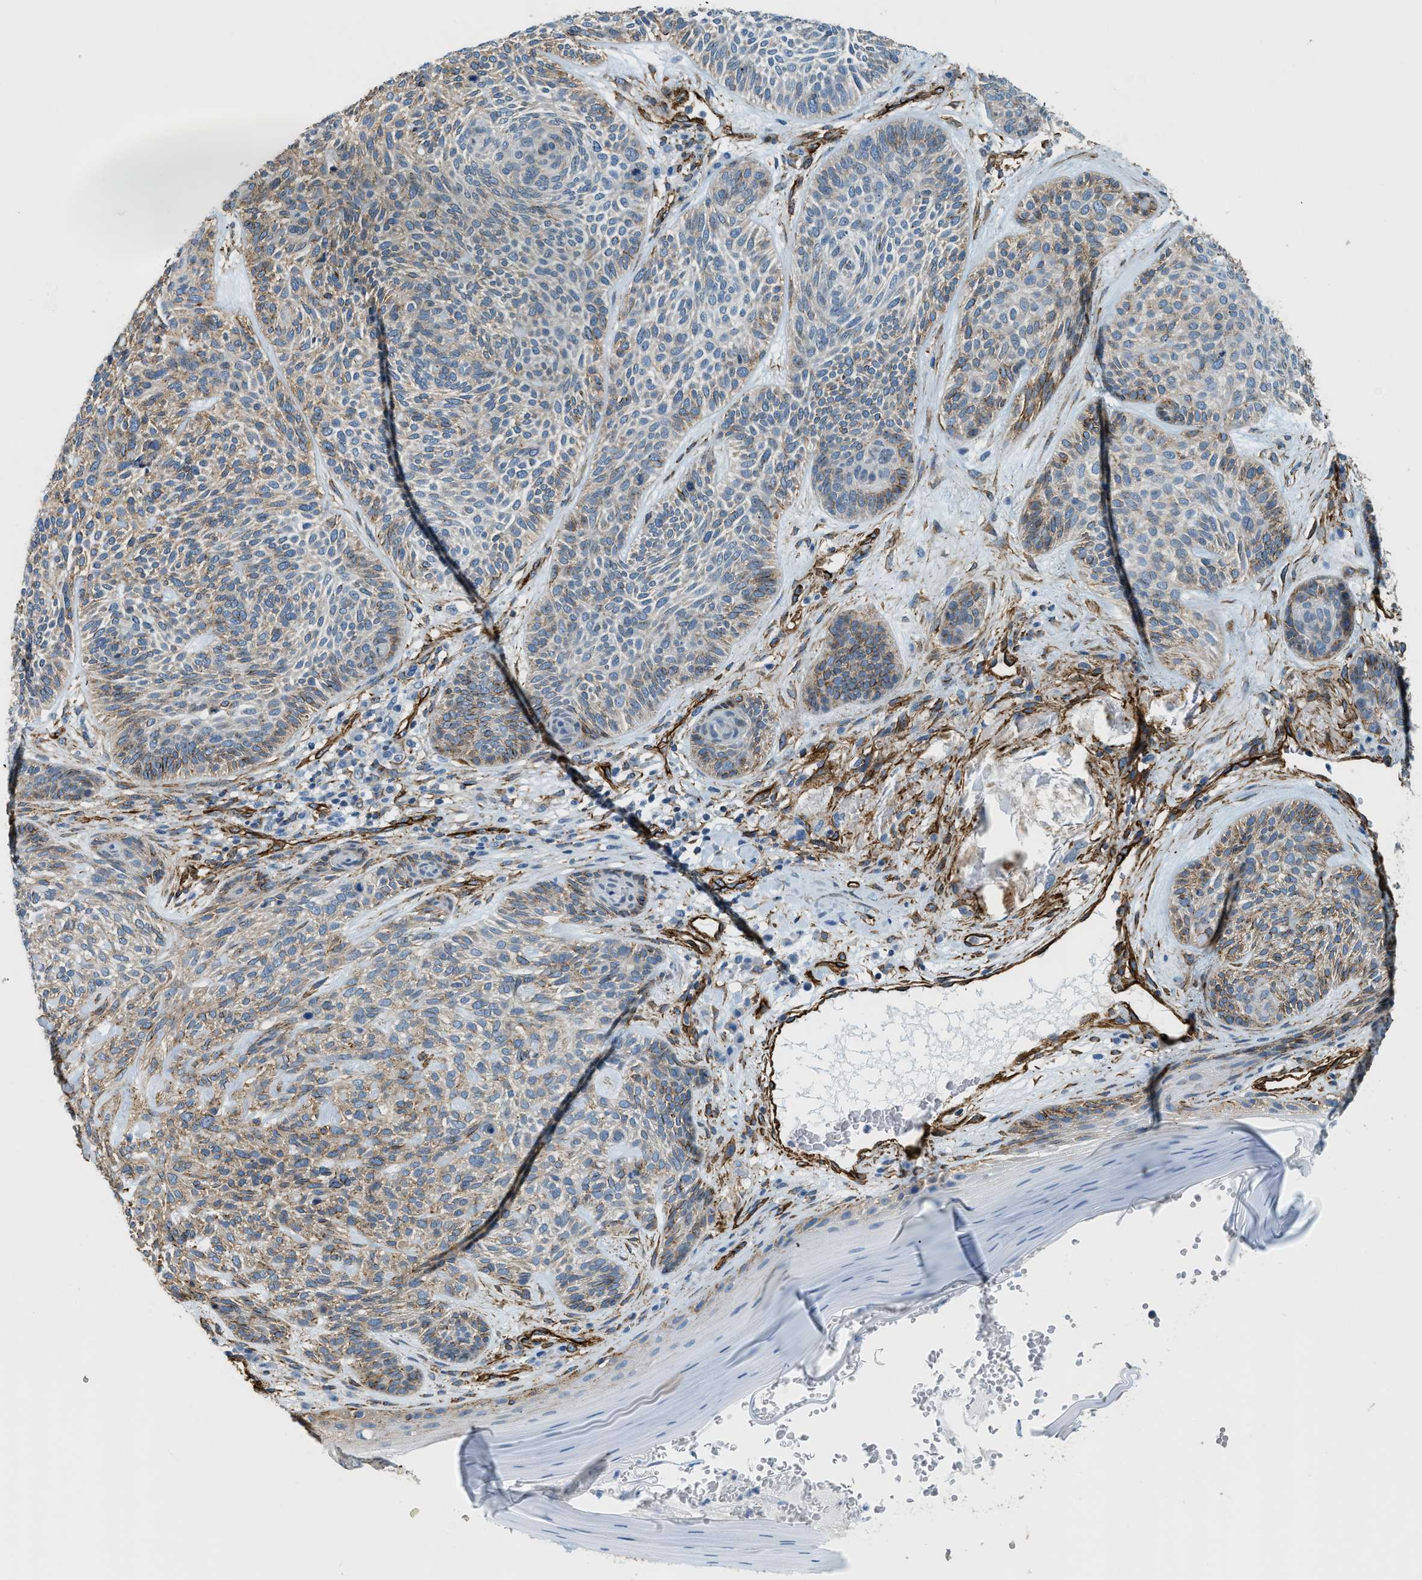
{"staining": {"intensity": "moderate", "quantity": "25%-75%", "location": "cytoplasmic/membranous"}, "tissue": "skin cancer", "cell_type": "Tumor cells", "image_type": "cancer", "snomed": [{"axis": "morphology", "description": "Basal cell carcinoma"}, {"axis": "topography", "description": "Skin"}], "caption": "Basal cell carcinoma (skin) stained for a protein (brown) shows moderate cytoplasmic/membranous positive expression in approximately 25%-75% of tumor cells.", "gene": "TMEM43", "patient": {"sex": "male", "age": 55}}